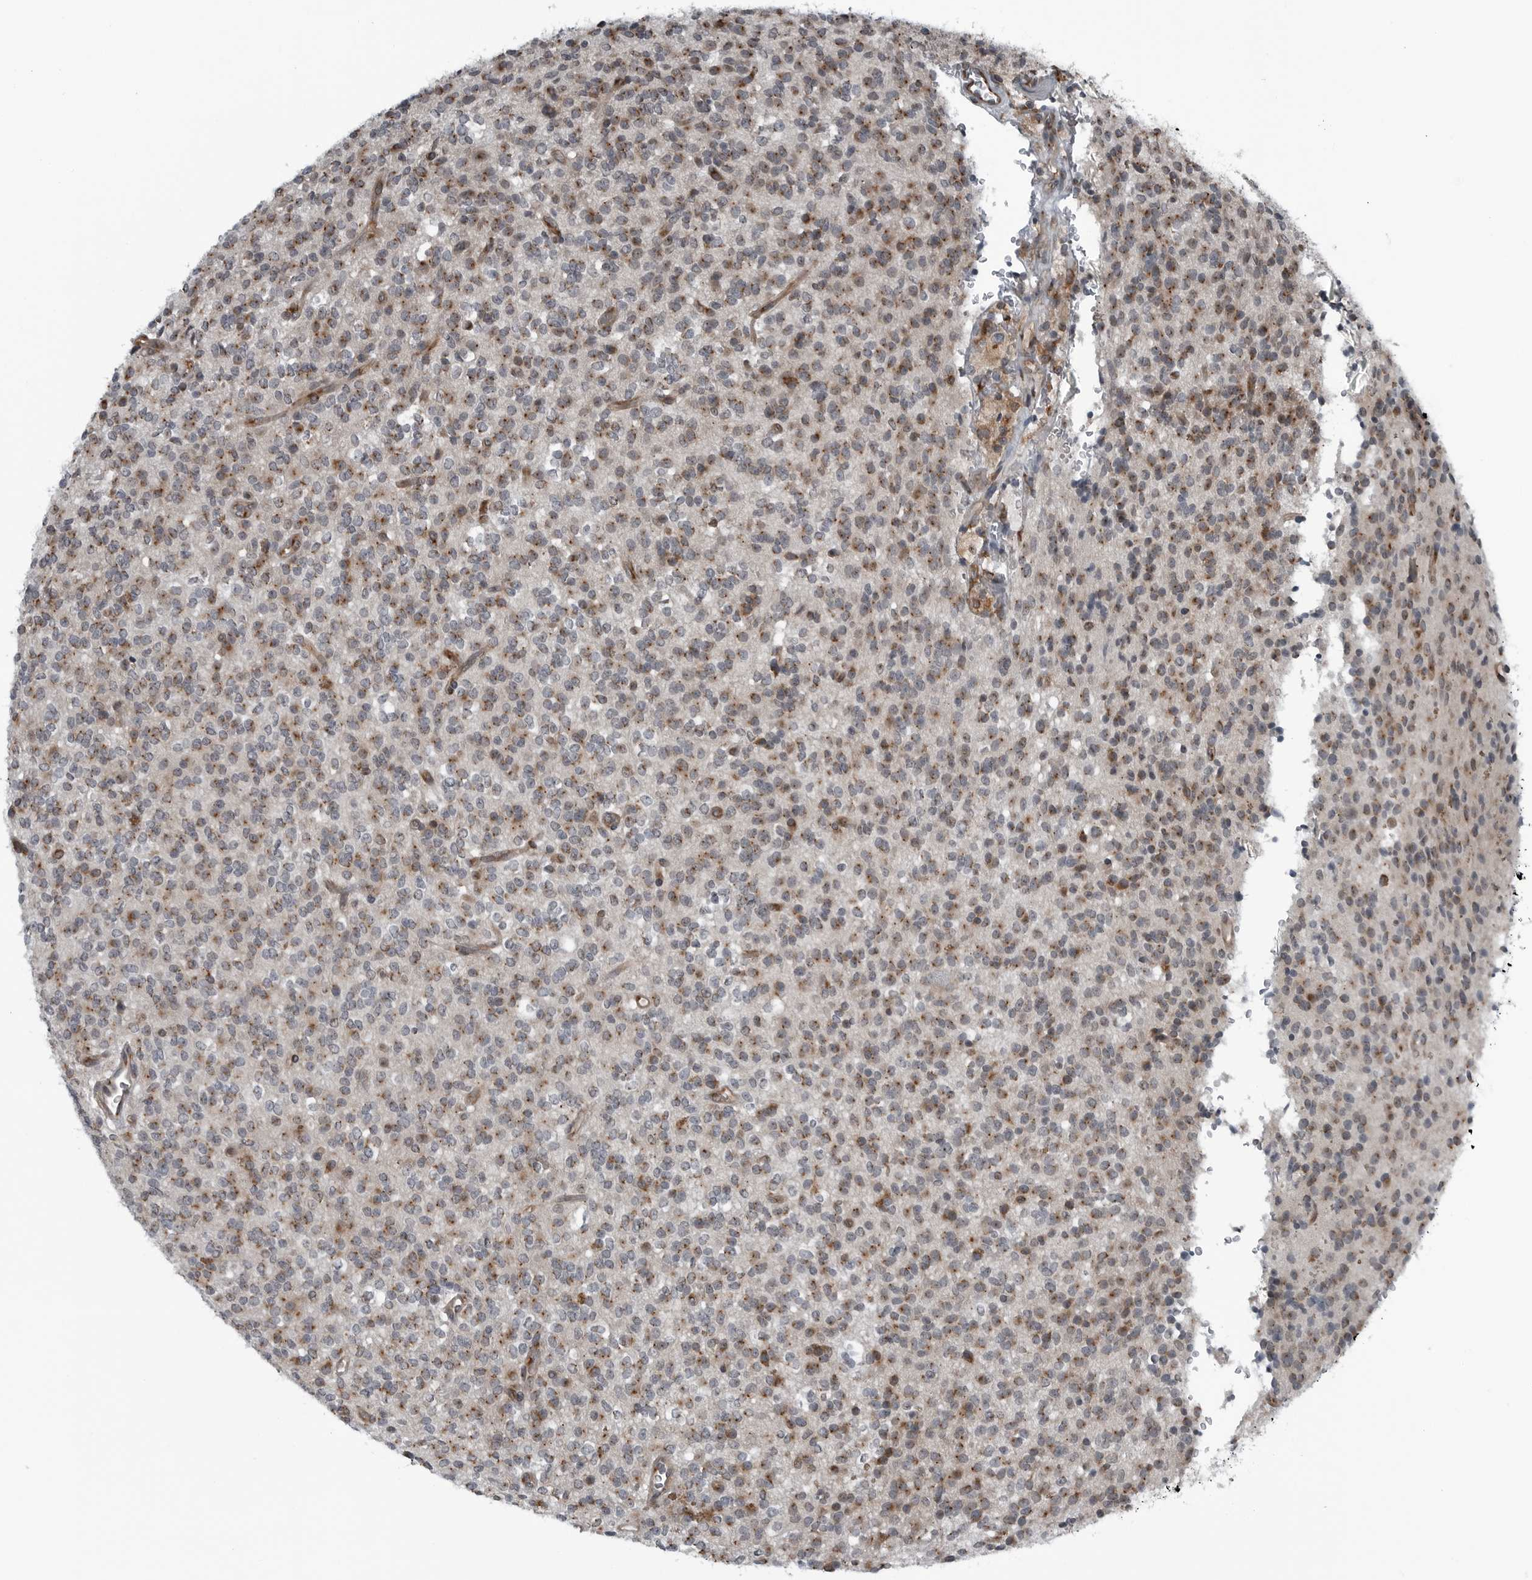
{"staining": {"intensity": "strong", "quantity": "25%-75%", "location": "cytoplasmic/membranous"}, "tissue": "glioma", "cell_type": "Tumor cells", "image_type": "cancer", "snomed": [{"axis": "morphology", "description": "Glioma, malignant, High grade"}, {"axis": "topography", "description": "Brain"}], "caption": "Protein expression analysis of human glioma reveals strong cytoplasmic/membranous expression in about 25%-75% of tumor cells.", "gene": "CEP85", "patient": {"sex": "male", "age": 34}}